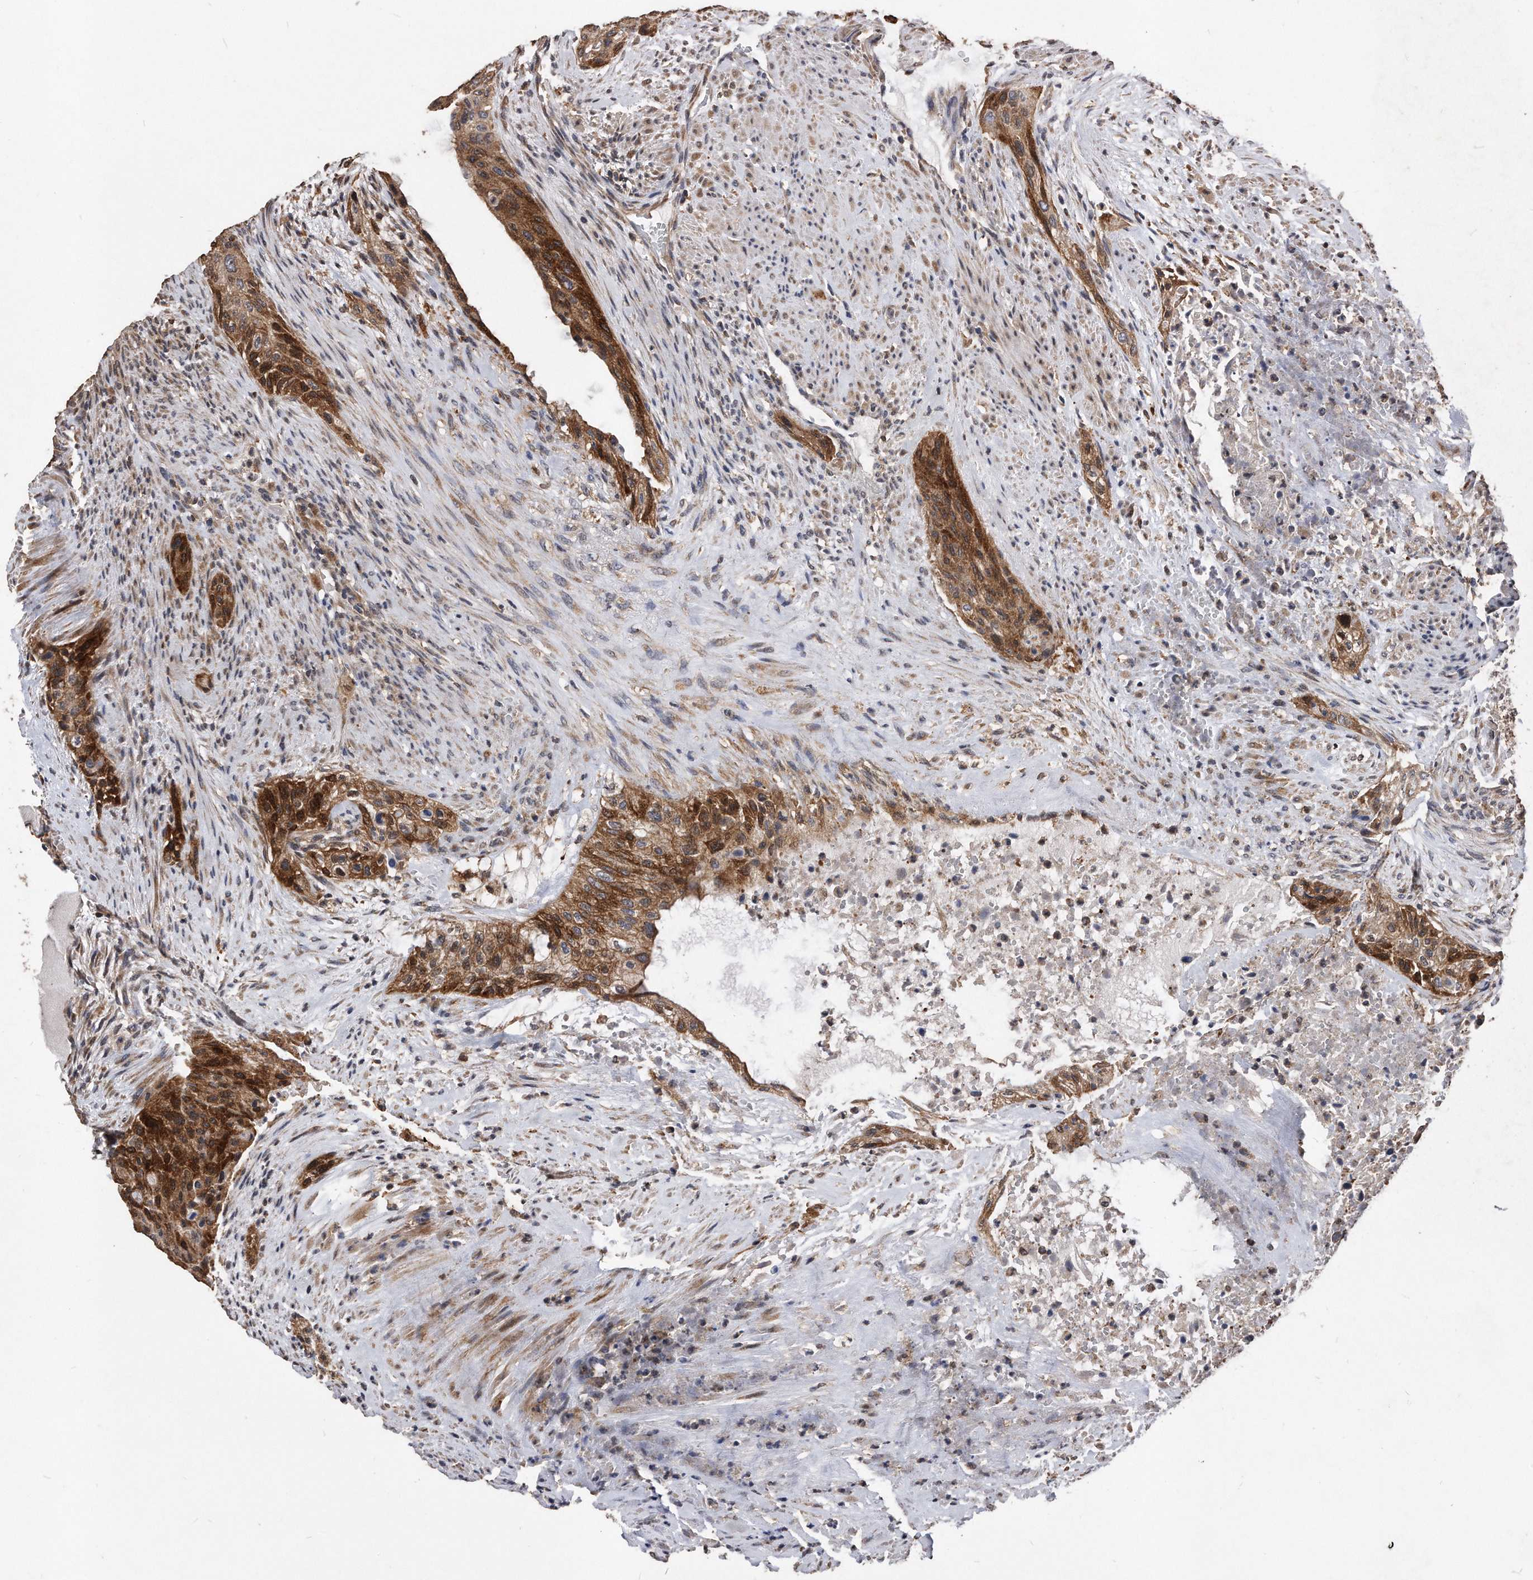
{"staining": {"intensity": "strong", "quantity": ">75%", "location": "cytoplasmic/membranous"}, "tissue": "urothelial cancer", "cell_type": "Tumor cells", "image_type": "cancer", "snomed": [{"axis": "morphology", "description": "Urothelial carcinoma, High grade"}, {"axis": "topography", "description": "Urinary bladder"}], "caption": "The photomicrograph exhibits a brown stain indicating the presence of a protein in the cytoplasmic/membranous of tumor cells in urothelial cancer. (DAB (3,3'-diaminobenzidine) = brown stain, brightfield microscopy at high magnification).", "gene": "IL20RA", "patient": {"sex": "male", "age": 35}}